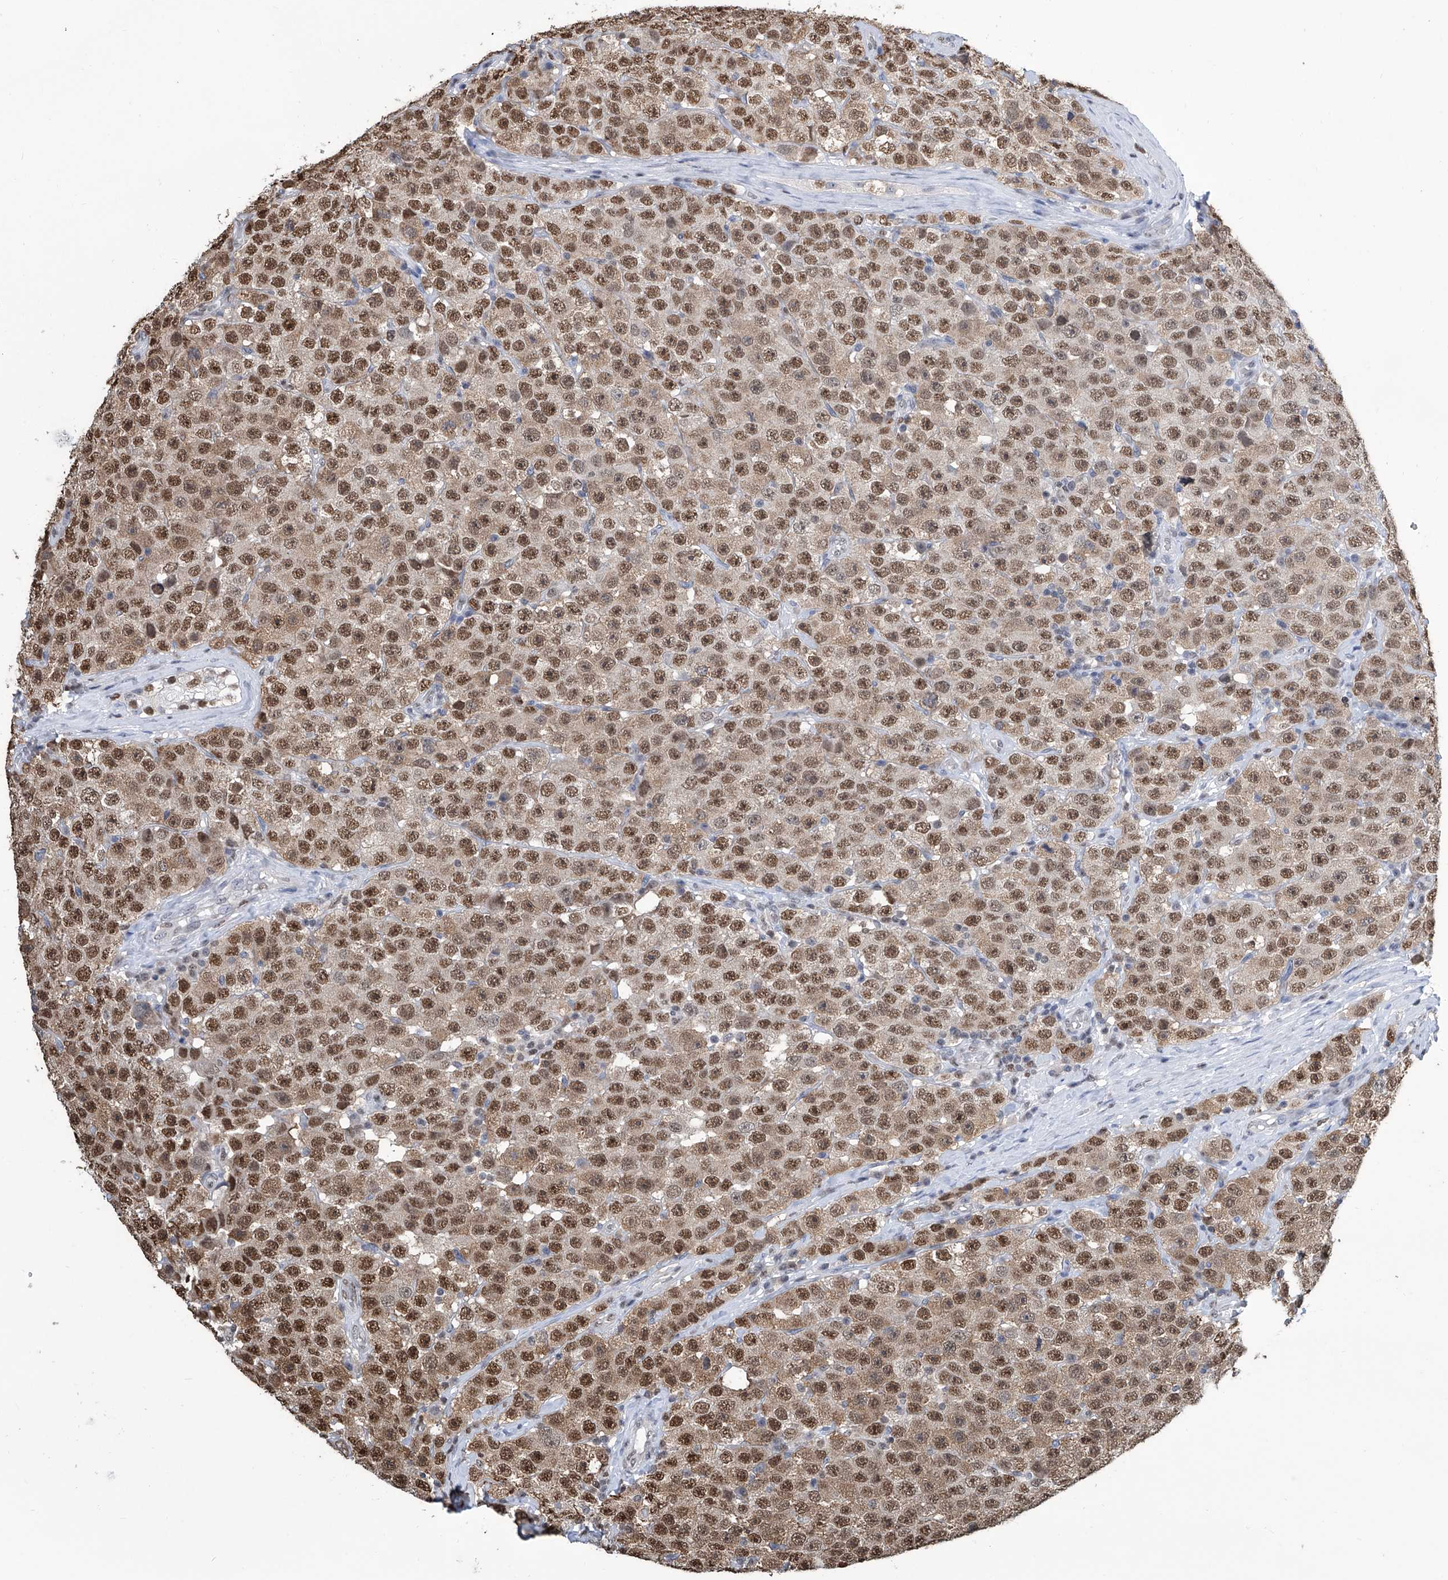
{"staining": {"intensity": "moderate", "quantity": ">75%", "location": "nuclear"}, "tissue": "testis cancer", "cell_type": "Tumor cells", "image_type": "cancer", "snomed": [{"axis": "morphology", "description": "Seminoma, NOS"}, {"axis": "topography", "description": "Testis"}], "caption": "Moderate nuclear staining is appreciated in about >75% of tumor cells in testis cancer (seminoma).", "gene": "SREBF2", "patient": {"sex": "male", "age": 28}}